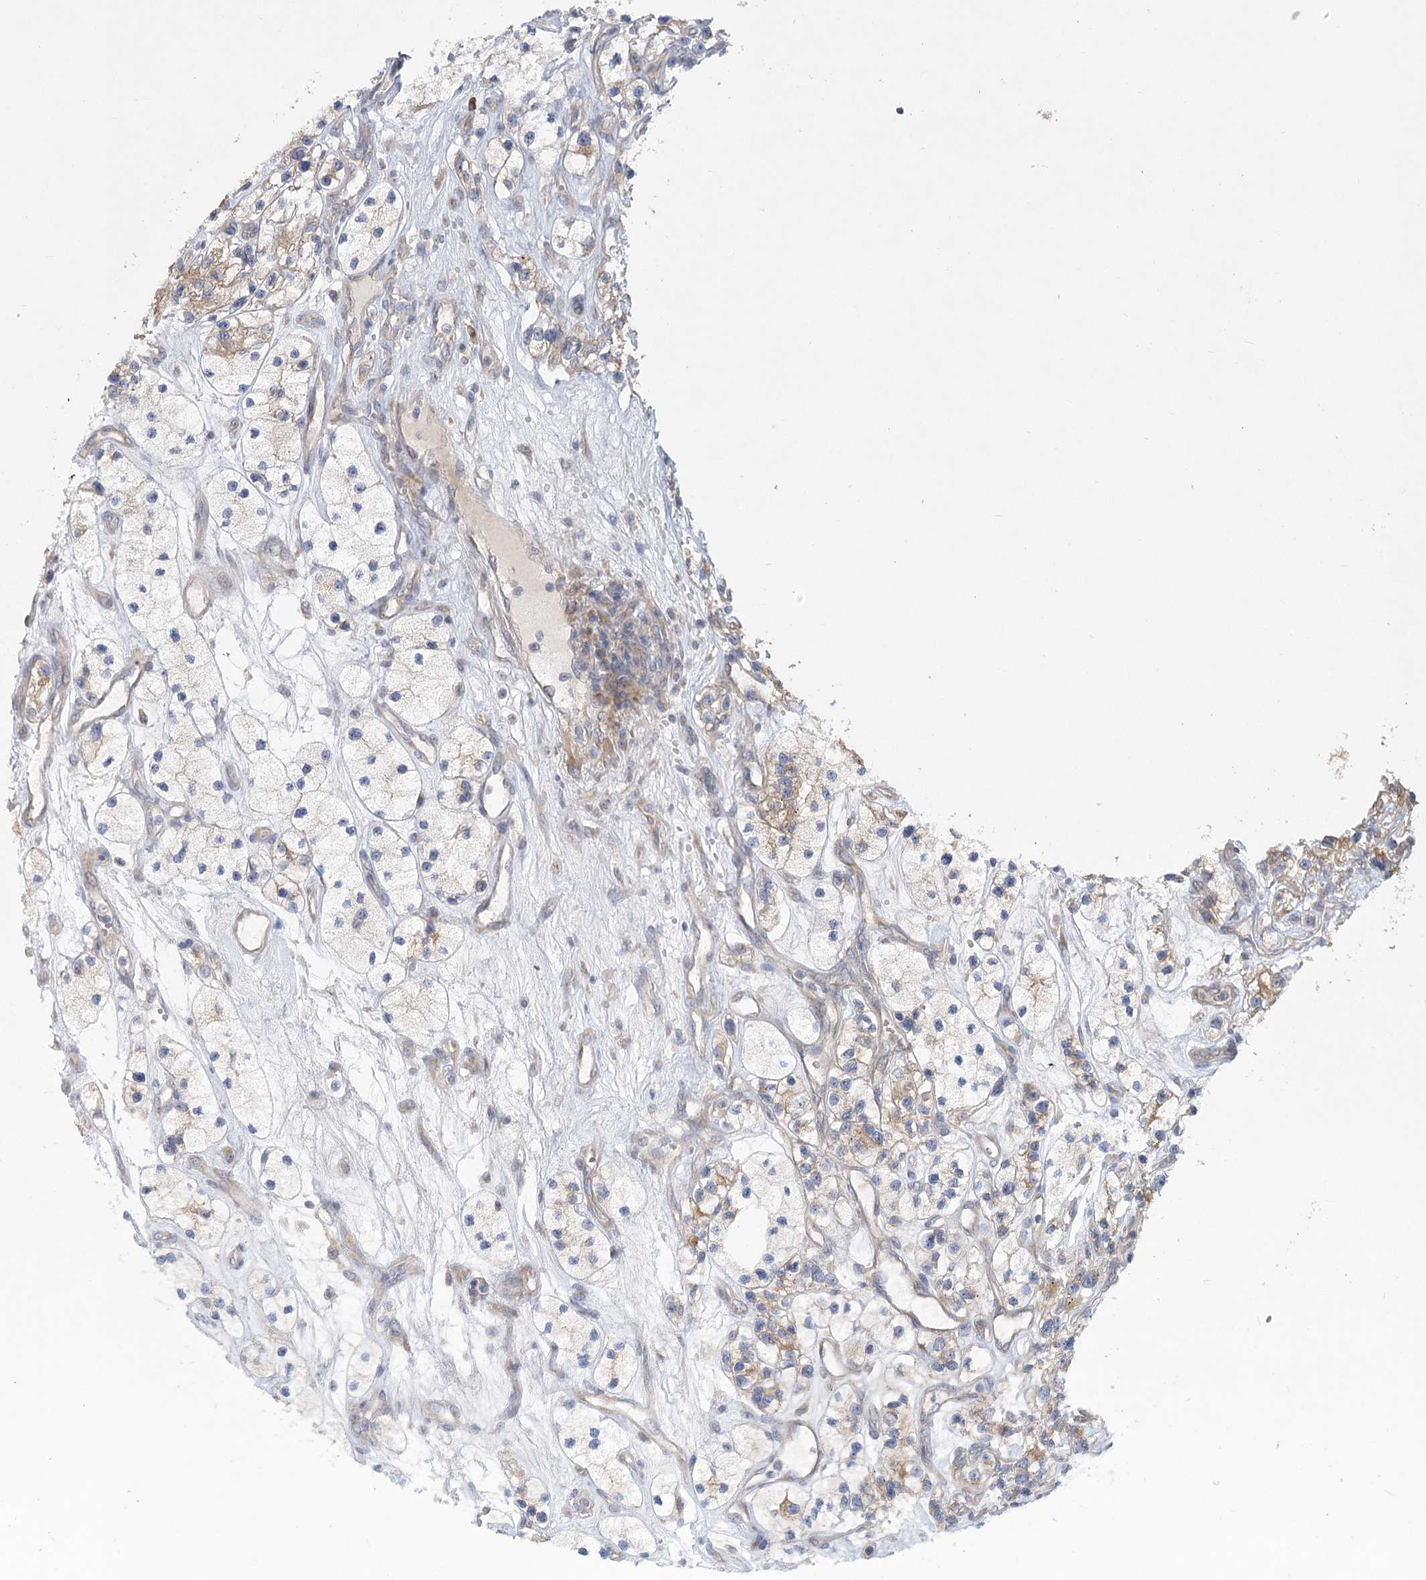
{"staining": {"intensity": "moderate", "quantity": "<25%", "location": "cytoplasmic/membranous"}, "tissue": "renal cancer", "cell_type": "Tumor cells", "image_type": "cancer", "snomed": [{"axis": "morphology", "description": "Adenocarcinoma, NOS"}, {"axis": "topography", "description": "Kidney"}], "caption": "A high-resolution image shows IHC staining of renal adenocarcinoma, which reveals moderate cytoplasmic/membranous staining in approximately <25% of tumor cells.", "gene": "CNTLN", "patient": {"sex": "female", "age": 57}}